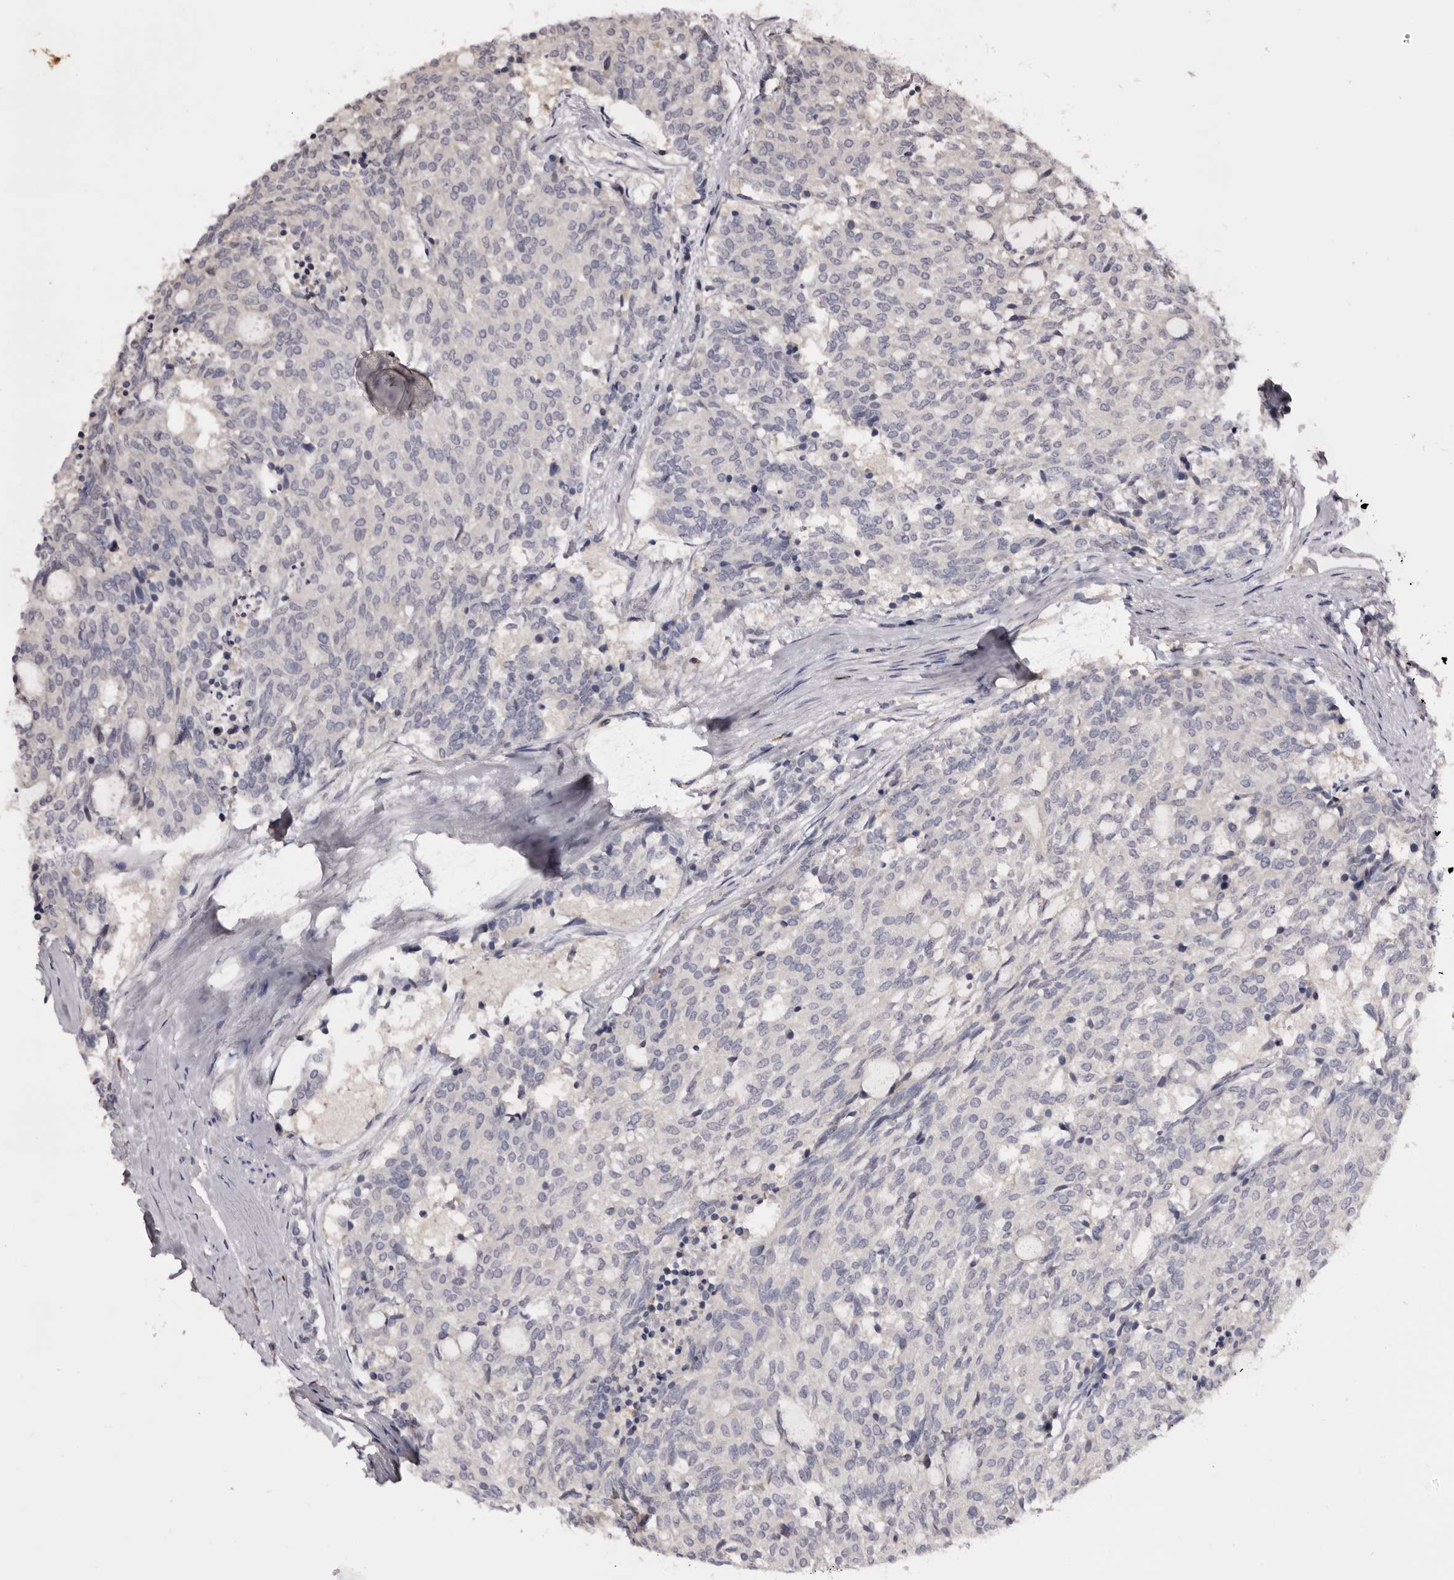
{"staining": {"intensity": "negative", "quantity": "none", "location": "none"}, "tissue": "carcinoid", "cell_type": "Tumor cells", "image_type": "cancer", "snomed": [{"axis": "morphology", "description": "Carcinoid, malignant, NOS"}, {"axis": "topography", "description": "Pancreas"}], "caption": "Carcinoid was stained to show a protein in brown. There is no significant positivity in tumor cells.", "gene": "TNNI1", "patient": {"sex": "female", "age": 54}}